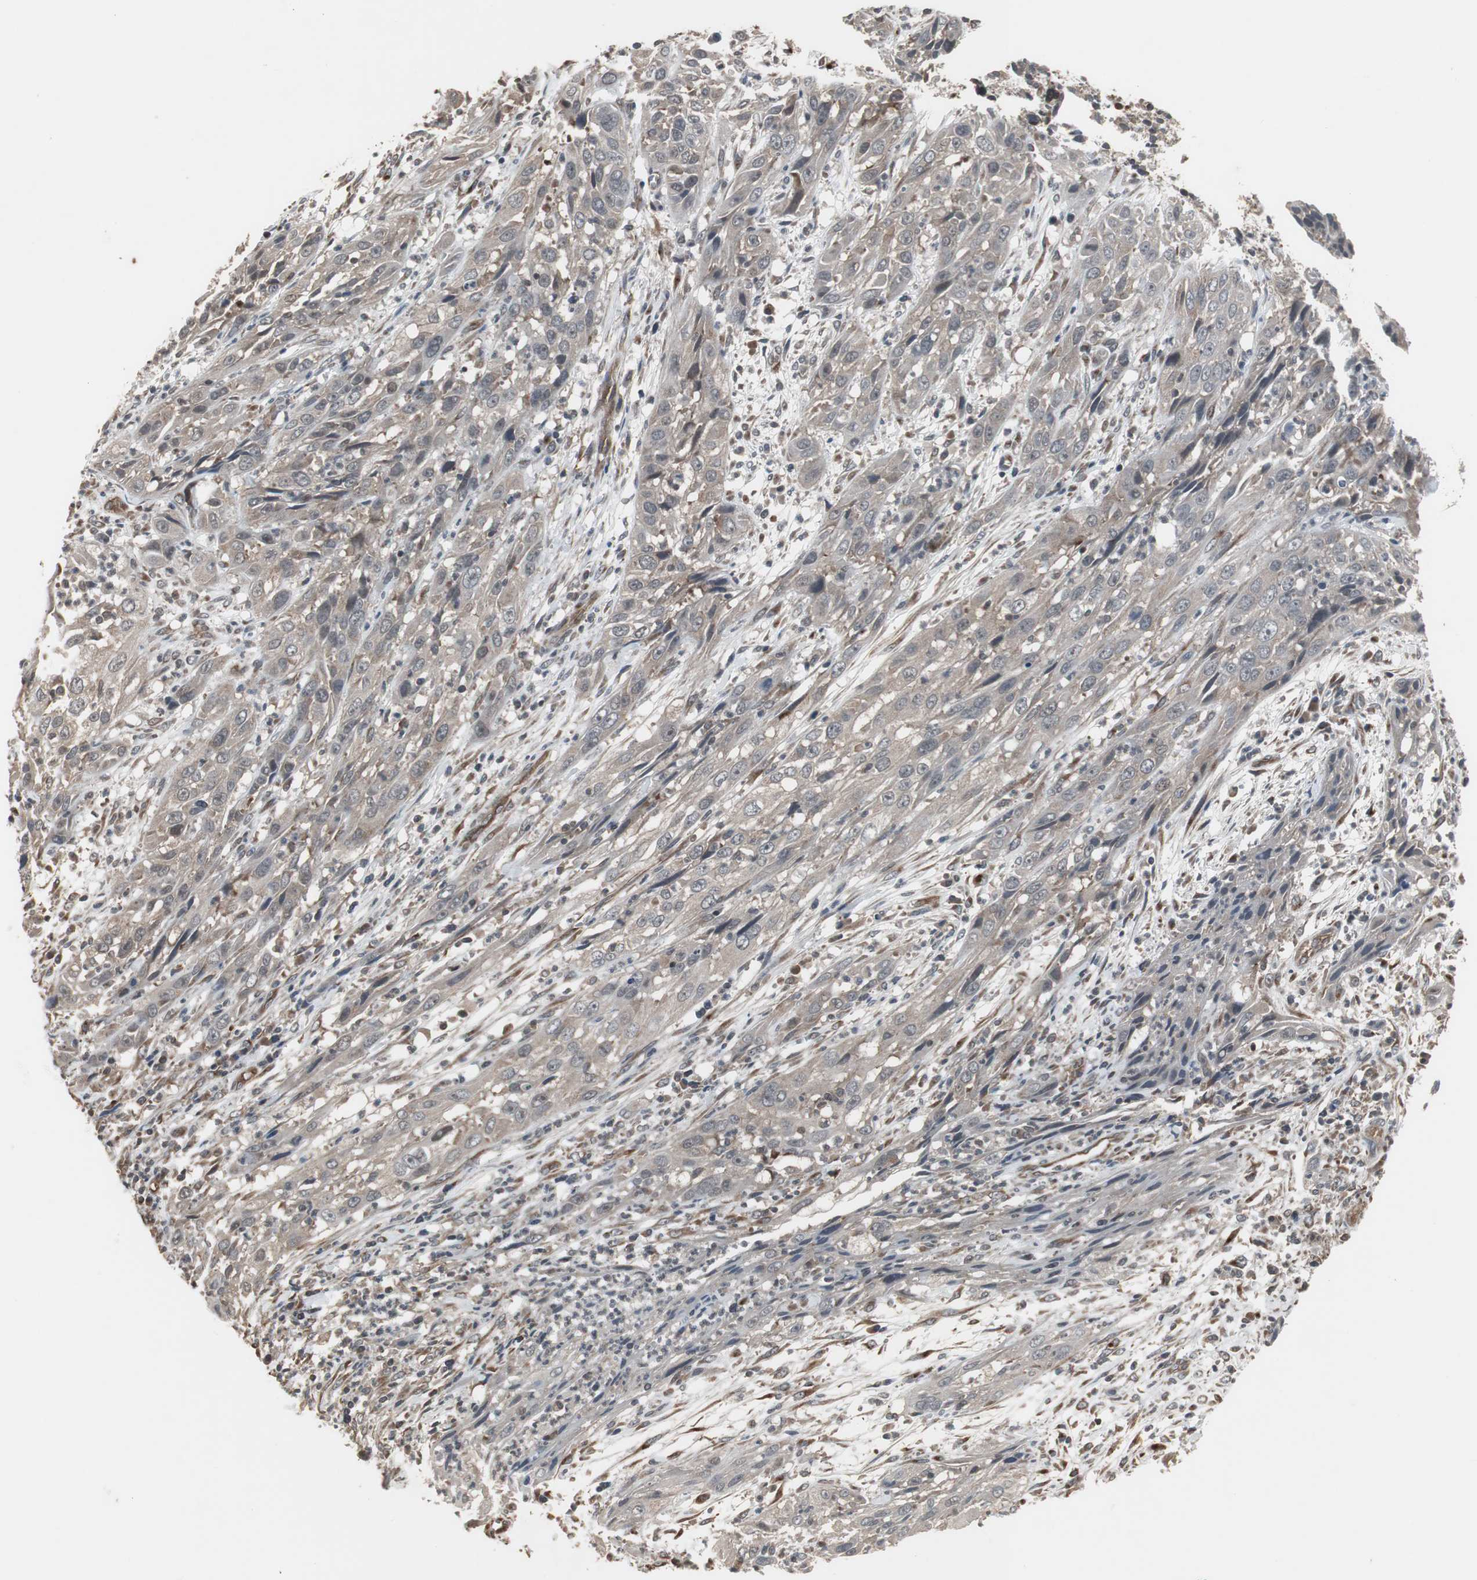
{"staining": {"intensity": "weak", "quantity": ">75%", "location": "cytoplasmic/membranous"}, "tissue": "cervical cancer", "cell_type": "Tumor cells", "image_type": "cancer", "snomed": [{"axis": "morphology", "description": "Squamous cell carcinoma, NOS"}, {"axis": "topography", "description": "Cervix"}], "caption": "There is low levels of weak cytoplasmic/membranous expression in tumor cells of squamous cell carcinoma (cervical), as demonstrated by immunohistochemical staining (brown color).", "gene": "ATP2B2", "patient": {"sex": "female", "age": 32}}